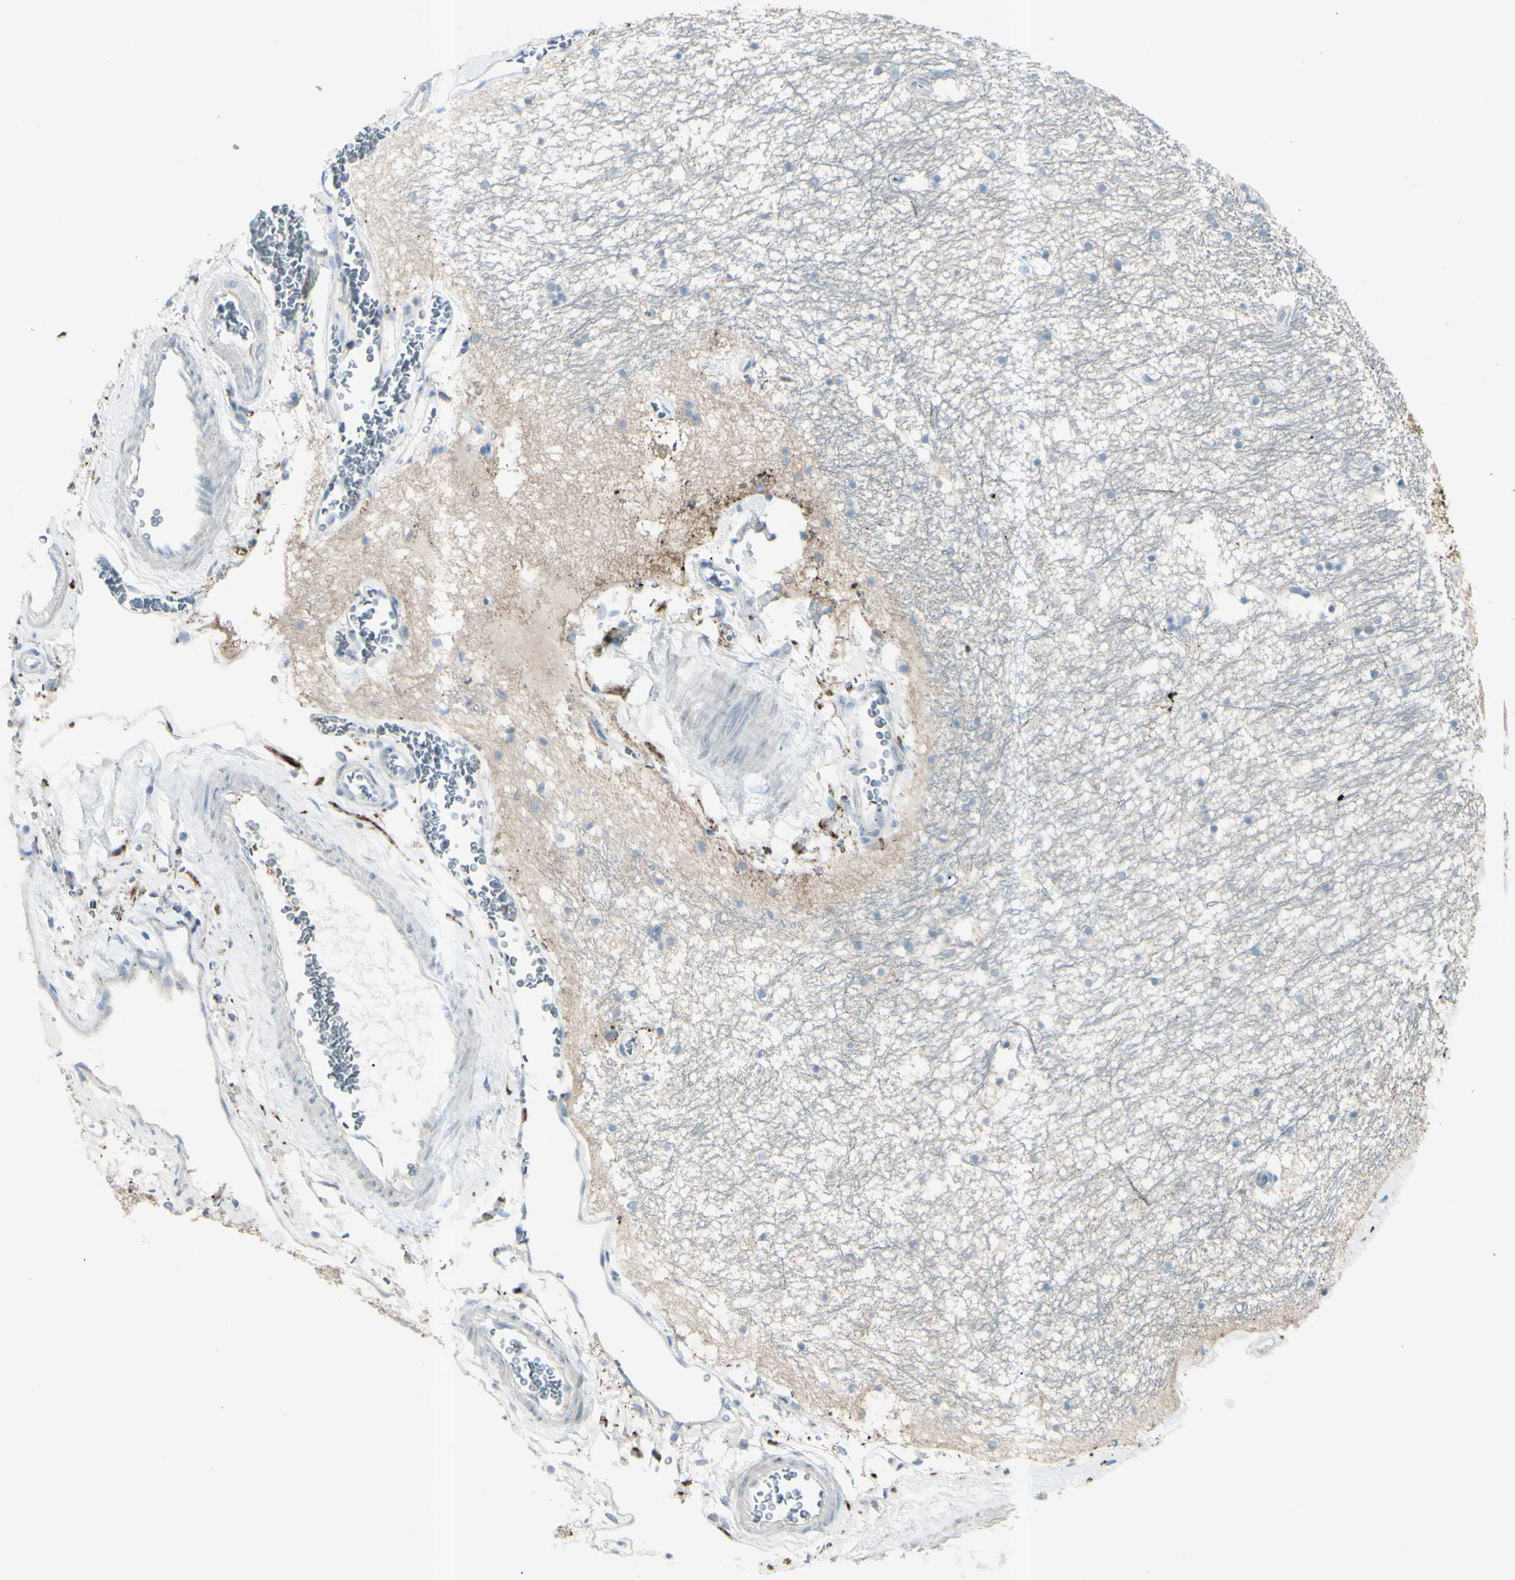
{"staining": {"intensity": "negative", "quantity": "none", "location": "none"}, "tissue": "hippocampus", "cell_type": "Glial cells", "image_type": "normal", "snomed": [{"axis": "morphology", "description": "Normal tissue, NOS"}, {"axis": "topography", "description": "Hippocampus"}], "caption": "Glial cells are negative for protein expression in normal human hippocampus. Brightfield microscopy of immunohistochemistry (IHC) stained with DAB (3,3'-diaminobenzidine) (brown) and hematoxylin (blue), captured at high magnification.", "gene": "GPR34", "patient": {"sex": "male", "age": 45}}